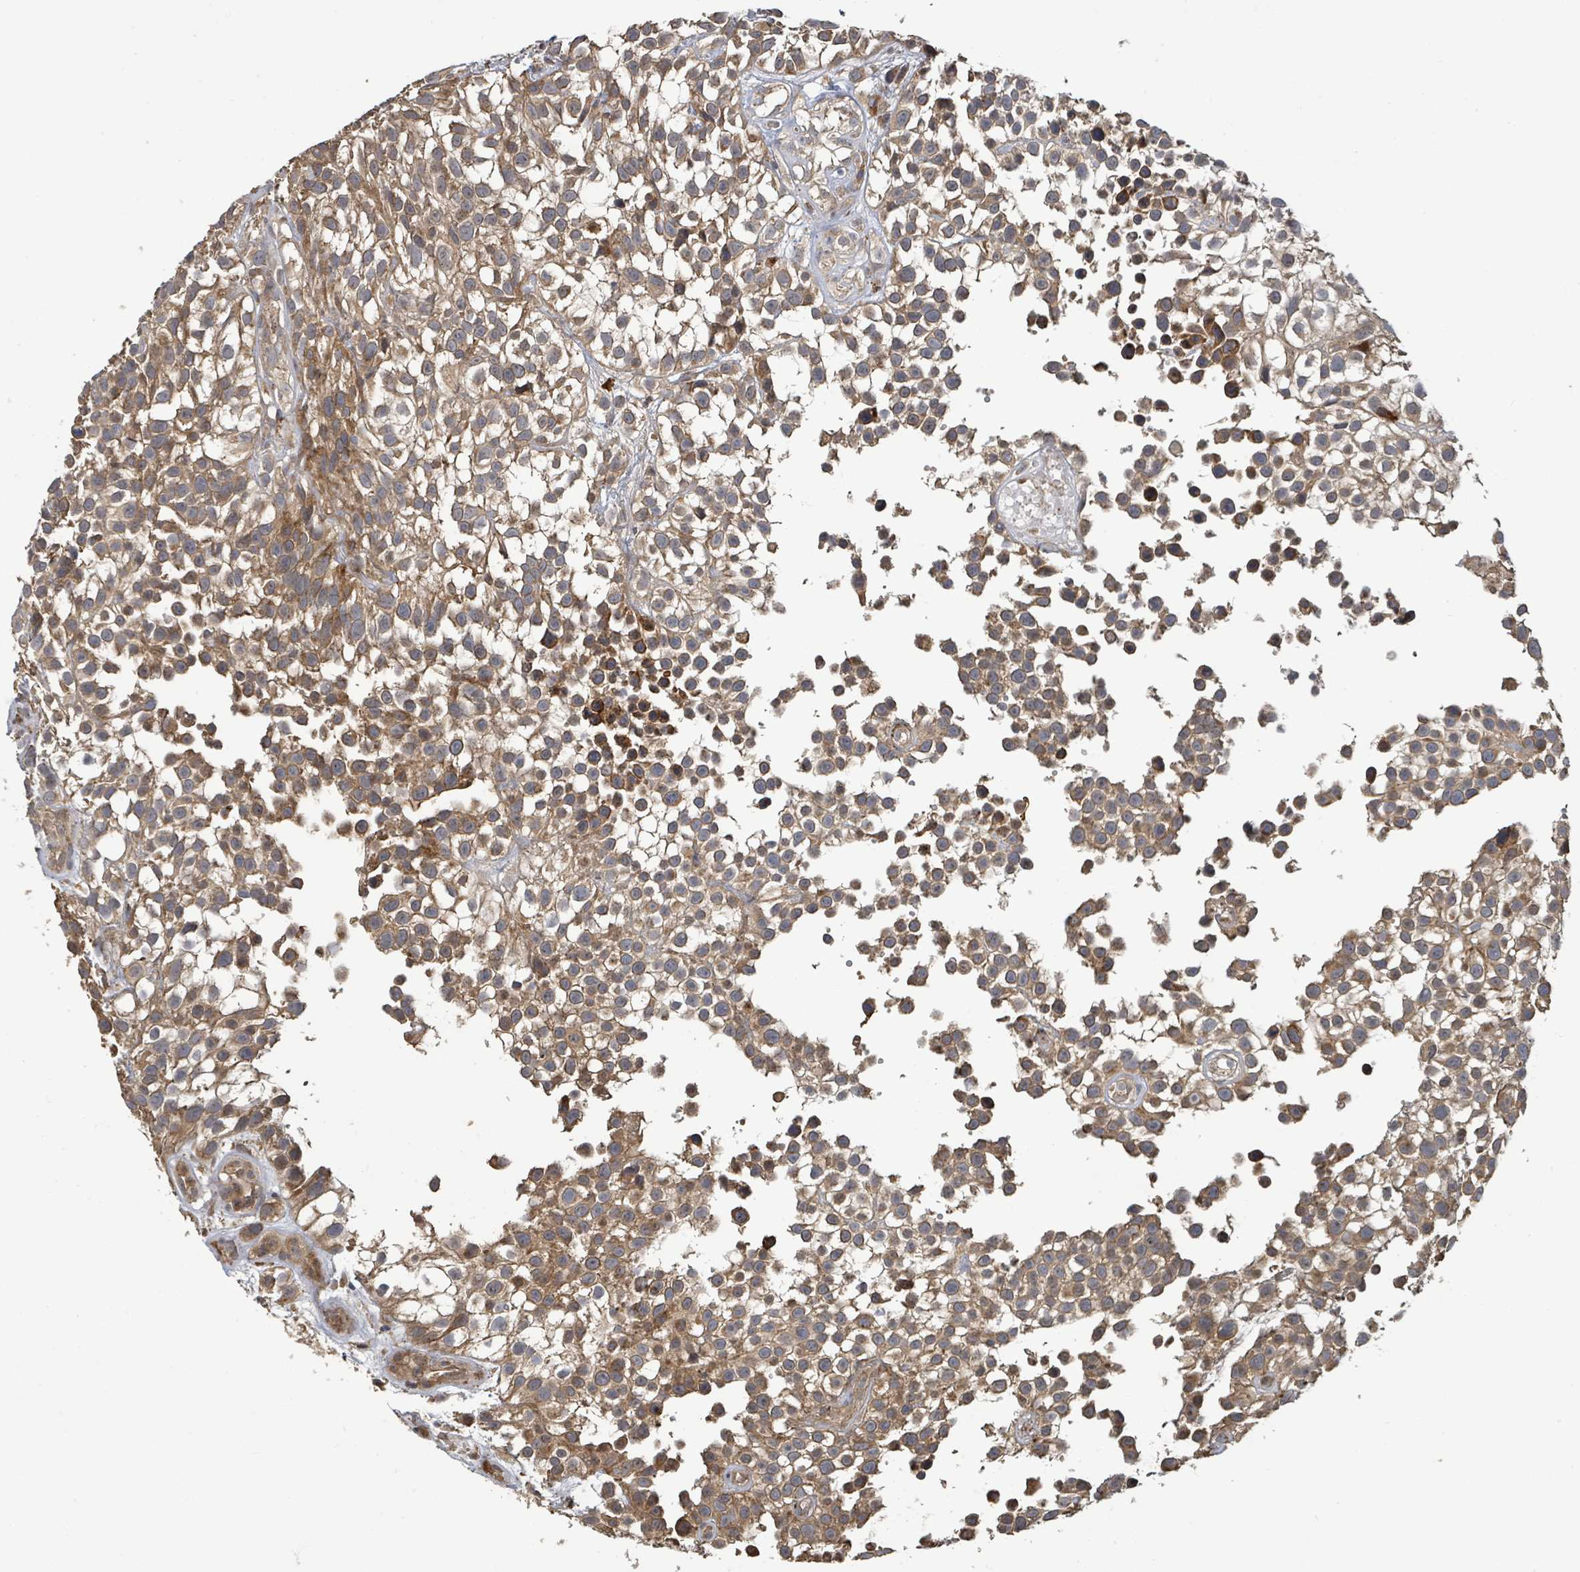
{"staining": {"intensity": "moderate", "quantity": ">75%", "location": "cytoplasmic/membranous"}, "tissue": "urothelial cancer", "cell_type": "Tumor cells", "image_type": "cancer", "snomed": [{"axis": "morphology", "description": "Urothelial carcinoma, High grade"}, {"axis": "topography", "description": "Urinary bladder"}], "caption": "Immunohistochemical staining of urothelial cancer displays medium levels of moderate cytoplasmic/membranous expression in about >75% of tumor cells.", "gene": "STARD4", "patient": {"sex": "male", "age": 56}}